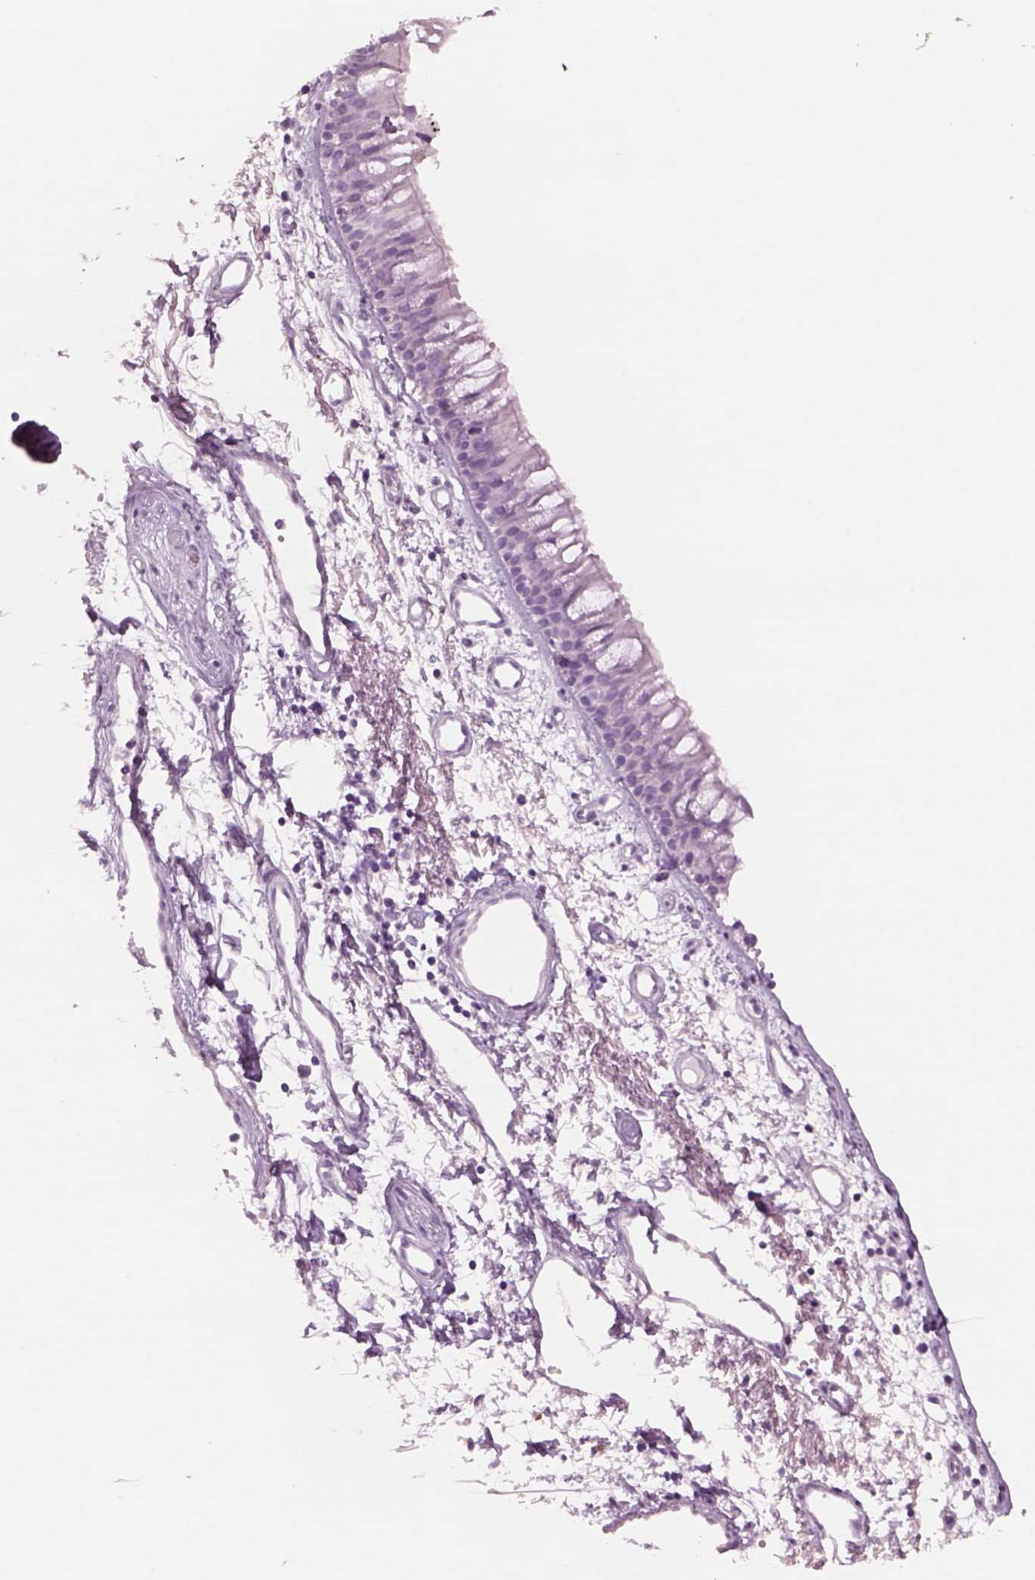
{"staining": {"intensity": "negative", "quantity": "none", "location": "none"}, "tissue": "bronchus", "cell_type": "Respiratory epithelial cells", "image_type": "normal", "snomed": [{"axis": "morphology", "description": "Normal tissue, NOS"}, {"axis": "morphology", "description": "Squamous cell carcinoma, NOS"}, {"axis": "topography", "description": "Cartilage tissue"}, {"axis": "topography", "description": "Bronchus"}, {"axis": "topography", "description": "Lung"}], "caption": "The photomicrograph displays no significant expression in respiratory epithelial cells of bronchus.", "gene": "RHO", "patient": {"sex": "male", "age": 66}}